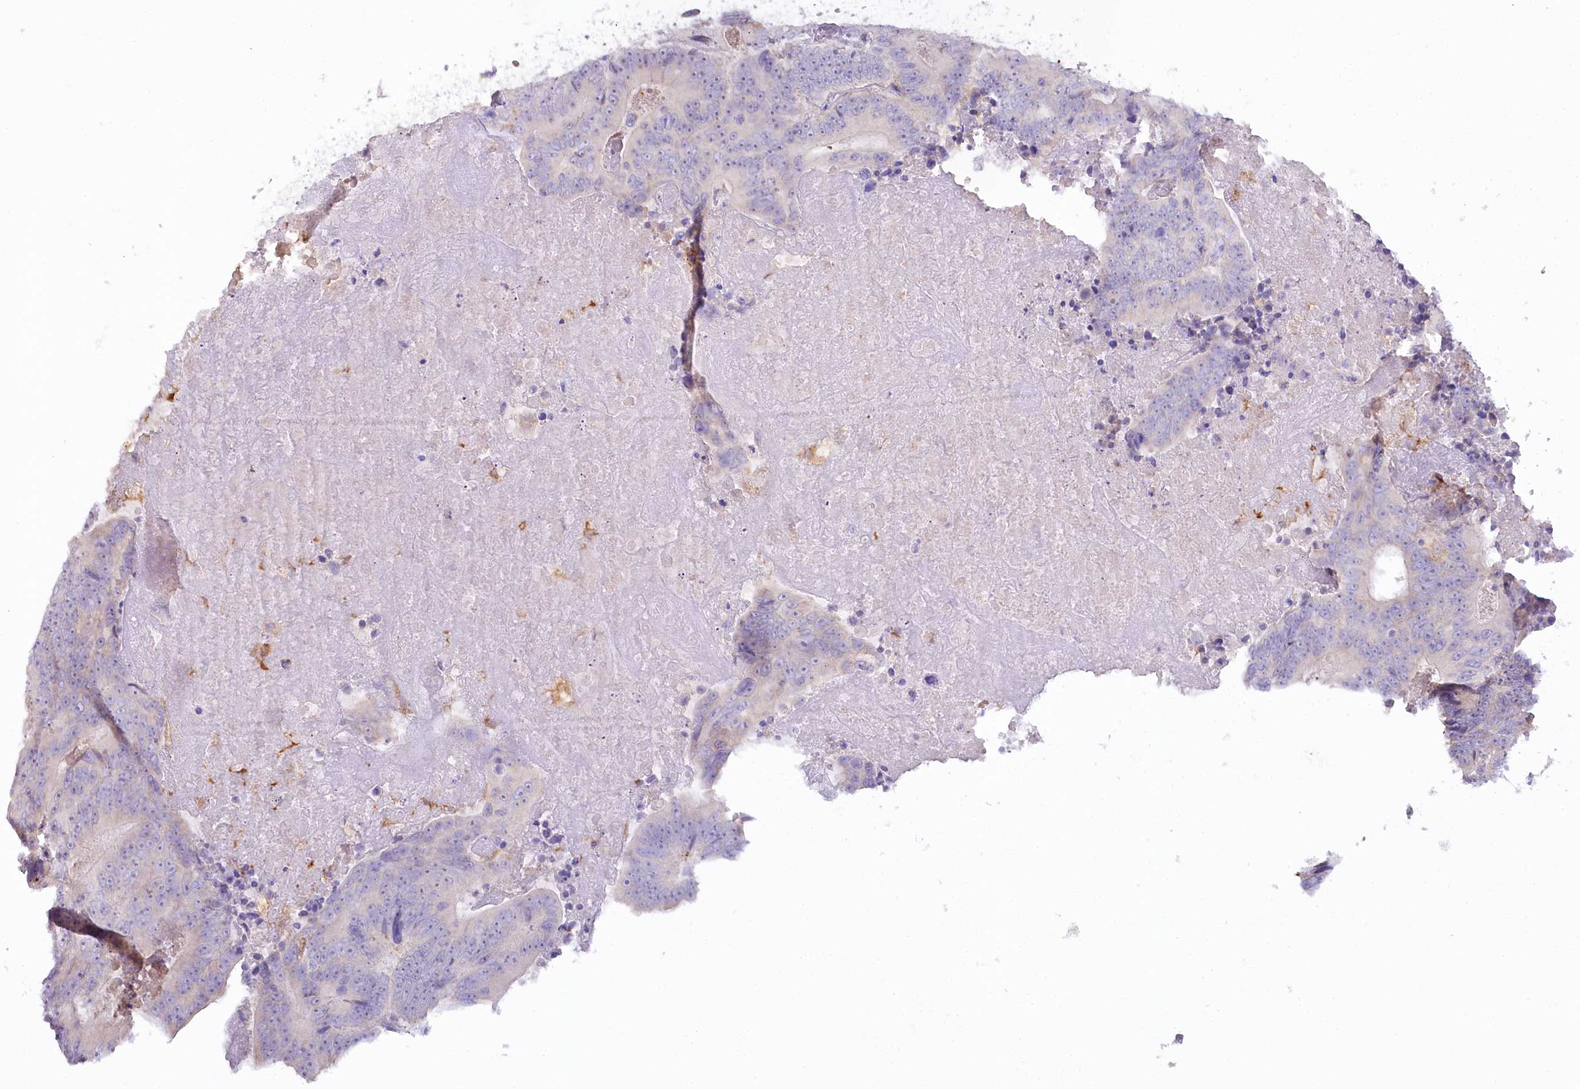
{"staining": {"intensity": "negative", "quantity": "none", "location": "none"}, "tissue": "colorectal cancer", "cell_type": "Tumor cells", "image_type": "cancer", "snomed": [{"axis": "morphology", "description": "Adenocarcinoma, NOS"}, {"axis": "topography", "description": "Colon"}], "caption": "High magnification brightfield microscopy of colorectal cancer (adenocarcinoma) stained with DAB (brown) and counterstained with hematoxylin (blue): tumor cells show no significant expression.", "gene": "MYOZ1", "patient": {"sex": "male", "age": 83}}